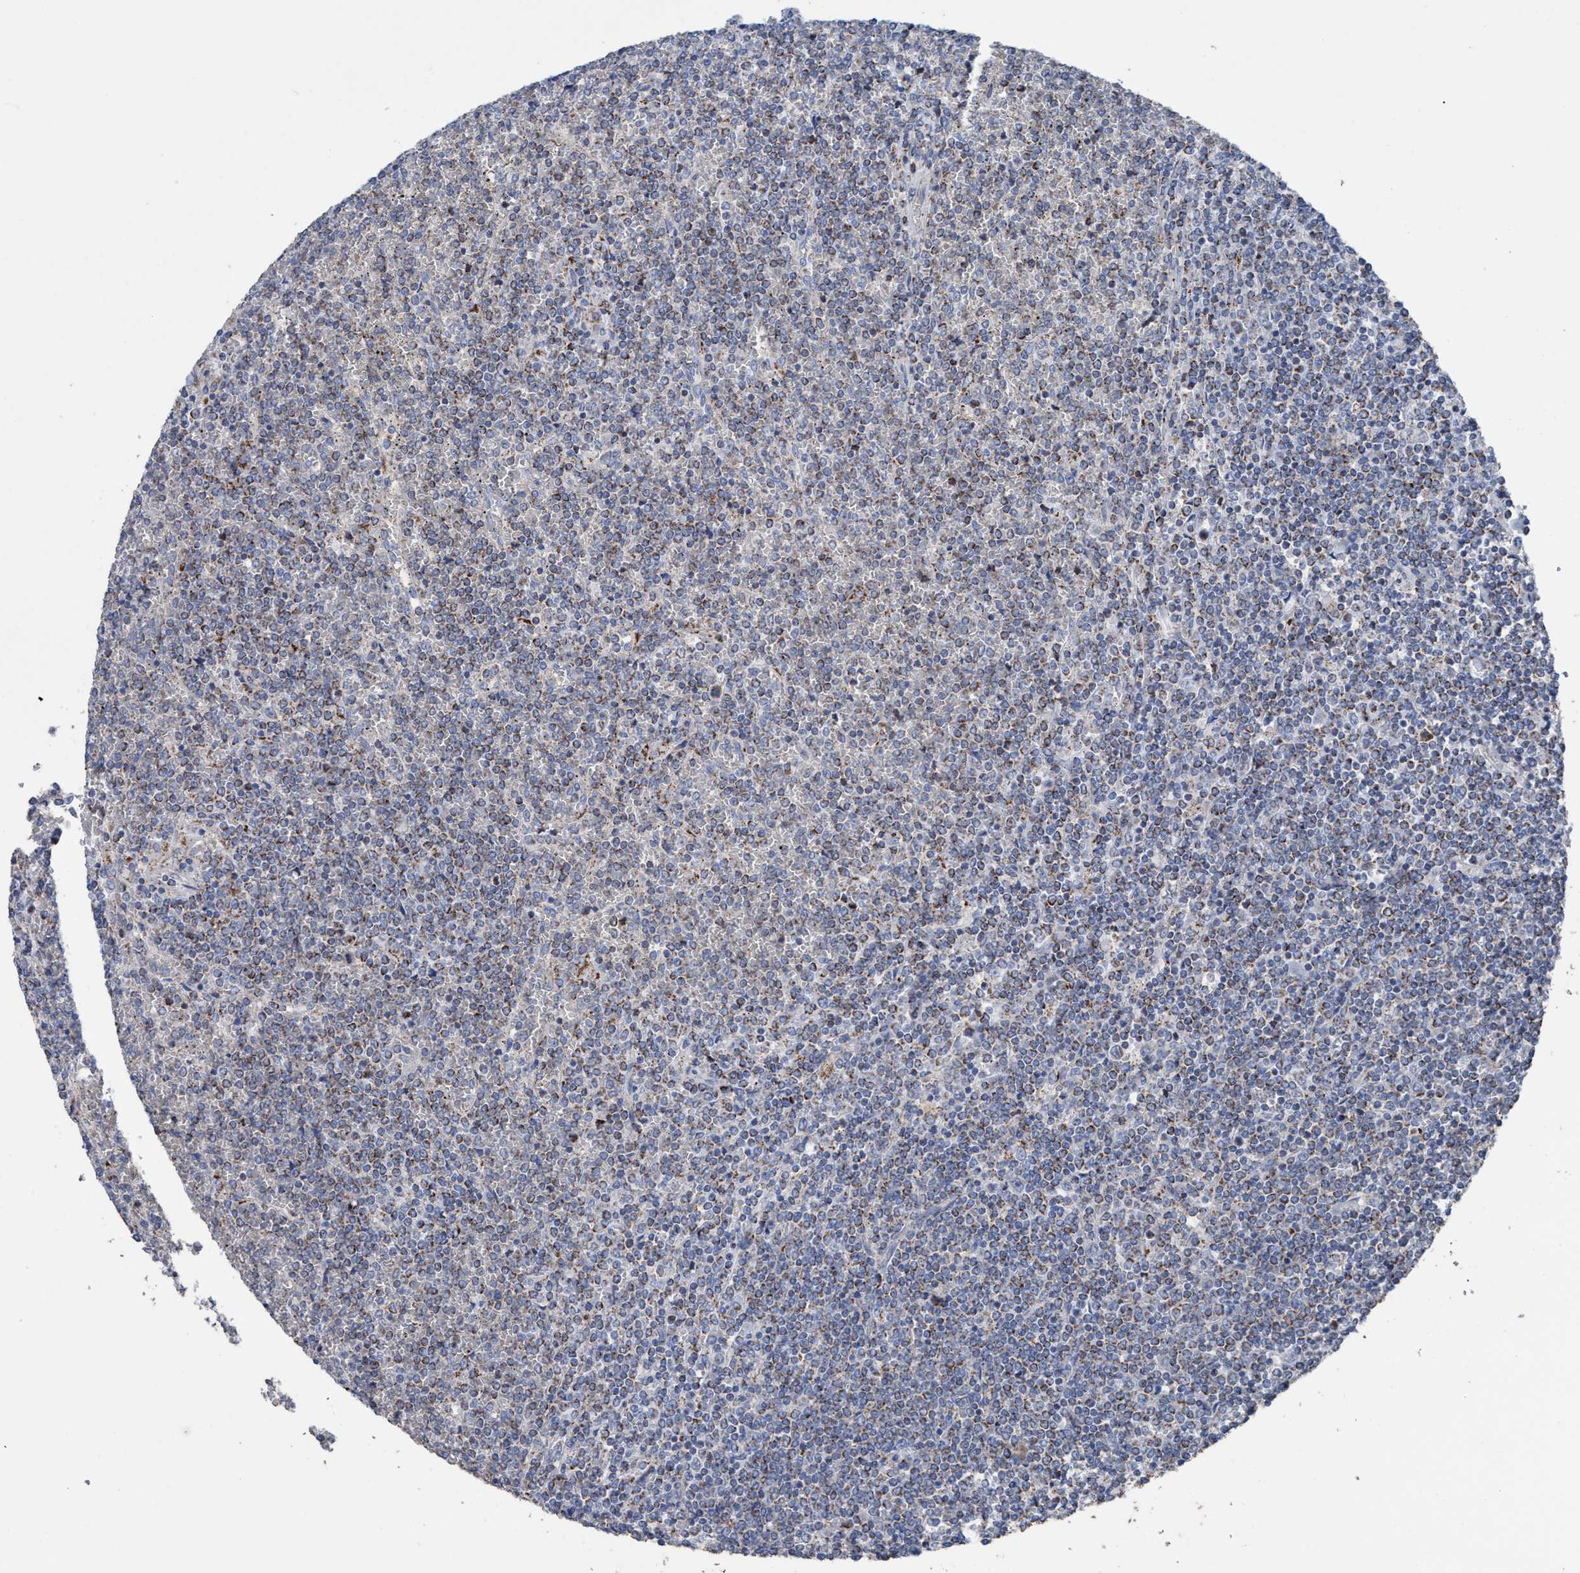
{"staining": {"intensity": "moderate", "quantity": ">75%", "location": "cytoplasmic/membranous"}, "tissue": "lymphoma", "cell_type": "Tumor cells", "image_type": "cancer", "snomed": [{"axis": "morphology", "description": "Malignant lymphoma, non-Hodgkin's type, Low grade"}, {"axis": "topography", "description": "Spleen"}], "caption": "A brown stain labels moderate cytoplasmic/membranous expression of a protein in low-grade malignant lymphoma, non-Hodgkin's type tumor cells. Immunohistochemistry stains the protein in brown and the nuclei are stained blue.", "gene": "RSAD1", "patient": {"sex": "female", "age": 19}}